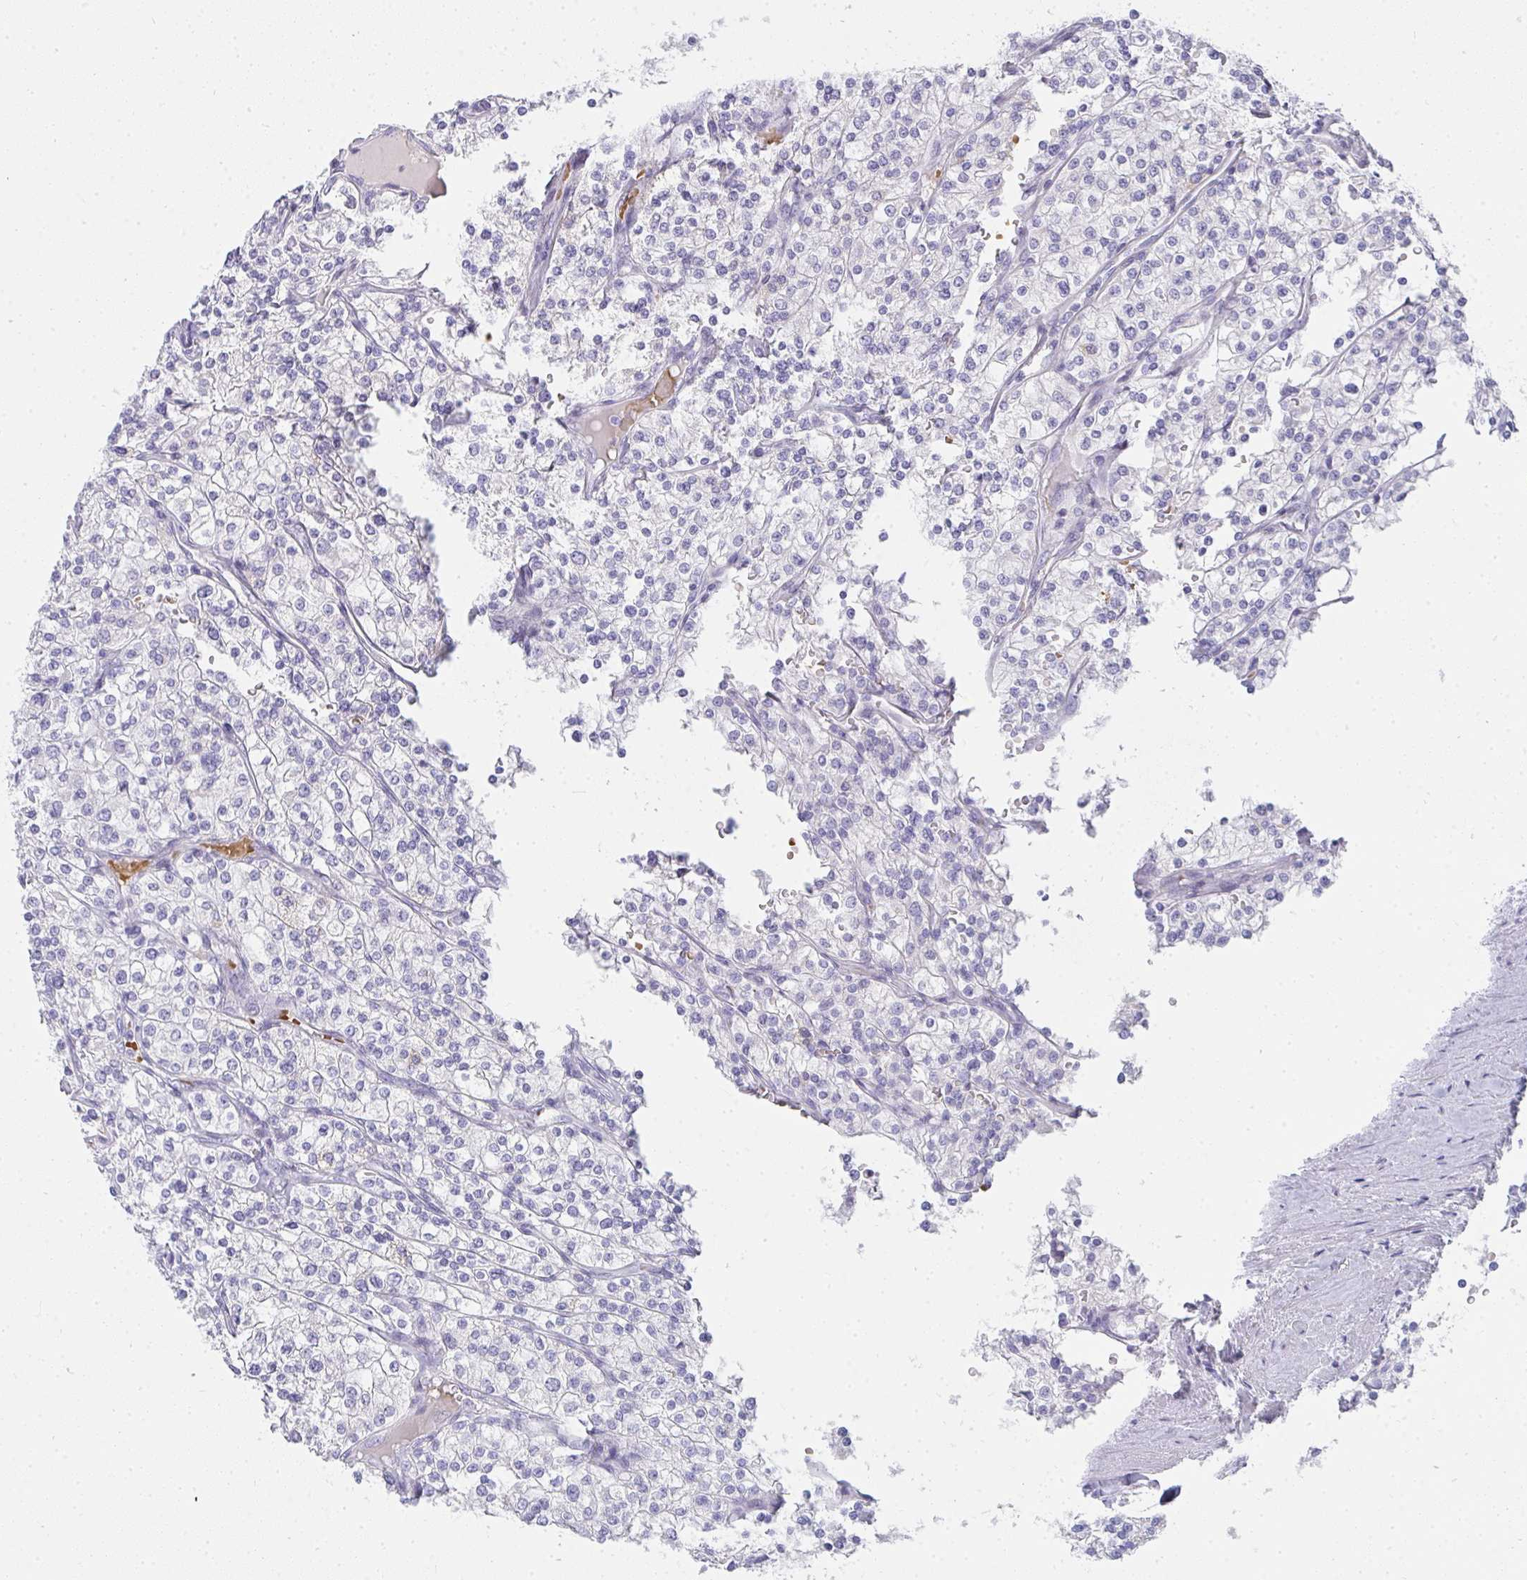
{"staining": {"intensity": "negative", "quantity": "none", "location": "none"}, "tissue": "renal cancer", "cell_type": "Tumor cells", "image_type": "cancer", "snomed": [{"axis": "morphology", "description": "Adenocarcinoma, NOS"}, {"axis": "topography", "description": "Kidney"}], "caption": "Tumor cells are negative for protein expression in human adenocarcinoma (renal). (Brightfield microscopy of DAB (3,3'-diaminobenzidine) immunohistochemistry (IHC) at high magnification).", "gene": "ZNF182", "patient": {"sex": "male", "age": 80}}